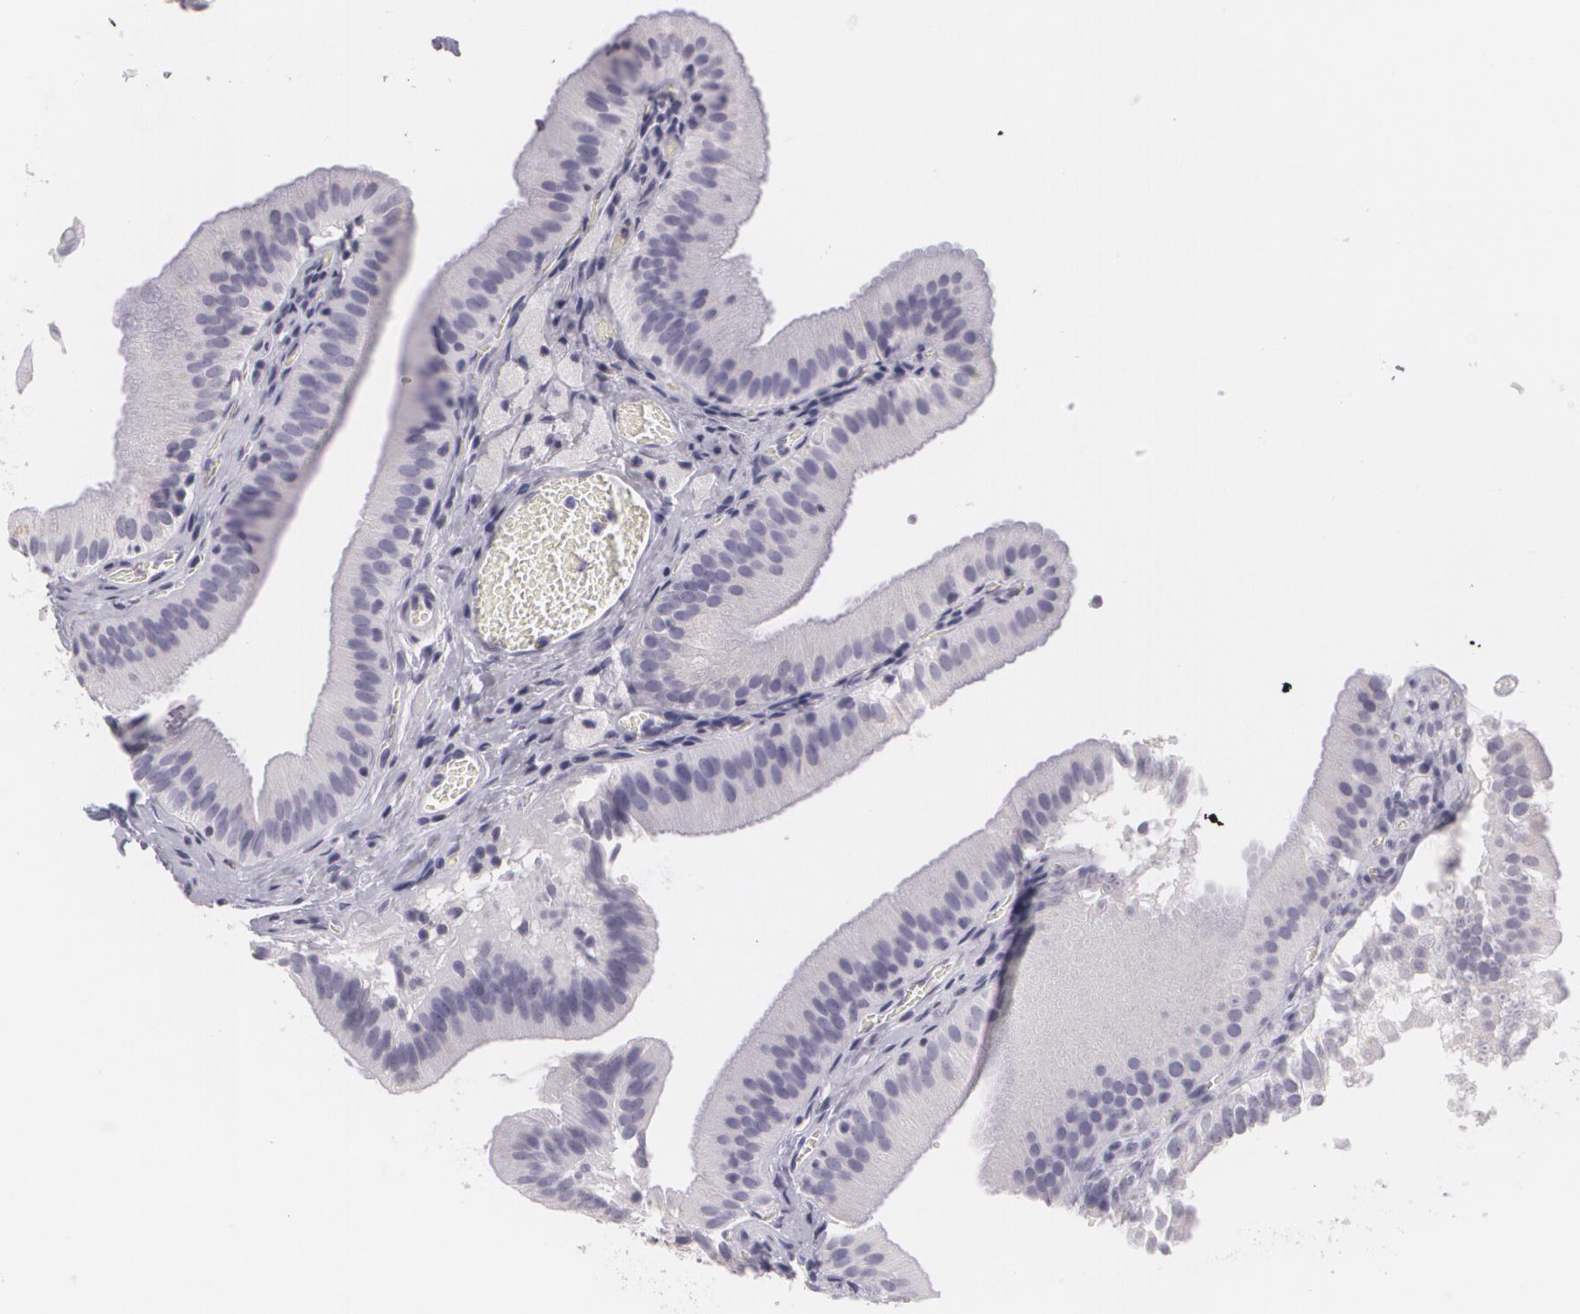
{"staining": {"intensity": "negative", "quantity": "none", "location": "none"}, "tissue": "gallbladder", "cell_type": "Glandular cells", "image_type": "normal", "snomed": [{"axis": "morphology", "description": "Normal tissue, NOS"}, {"axis": "topography", "description": "Gallbladder"}], "caption": "Glandular cells are negative for brown protein staining in benign gallbladder. The staining is performed using DAB brown chromogen with nuclei counter-stained in using hematoxylin.", "gene": "MAP2", "patient": {"sex": "female", "age": 24}}